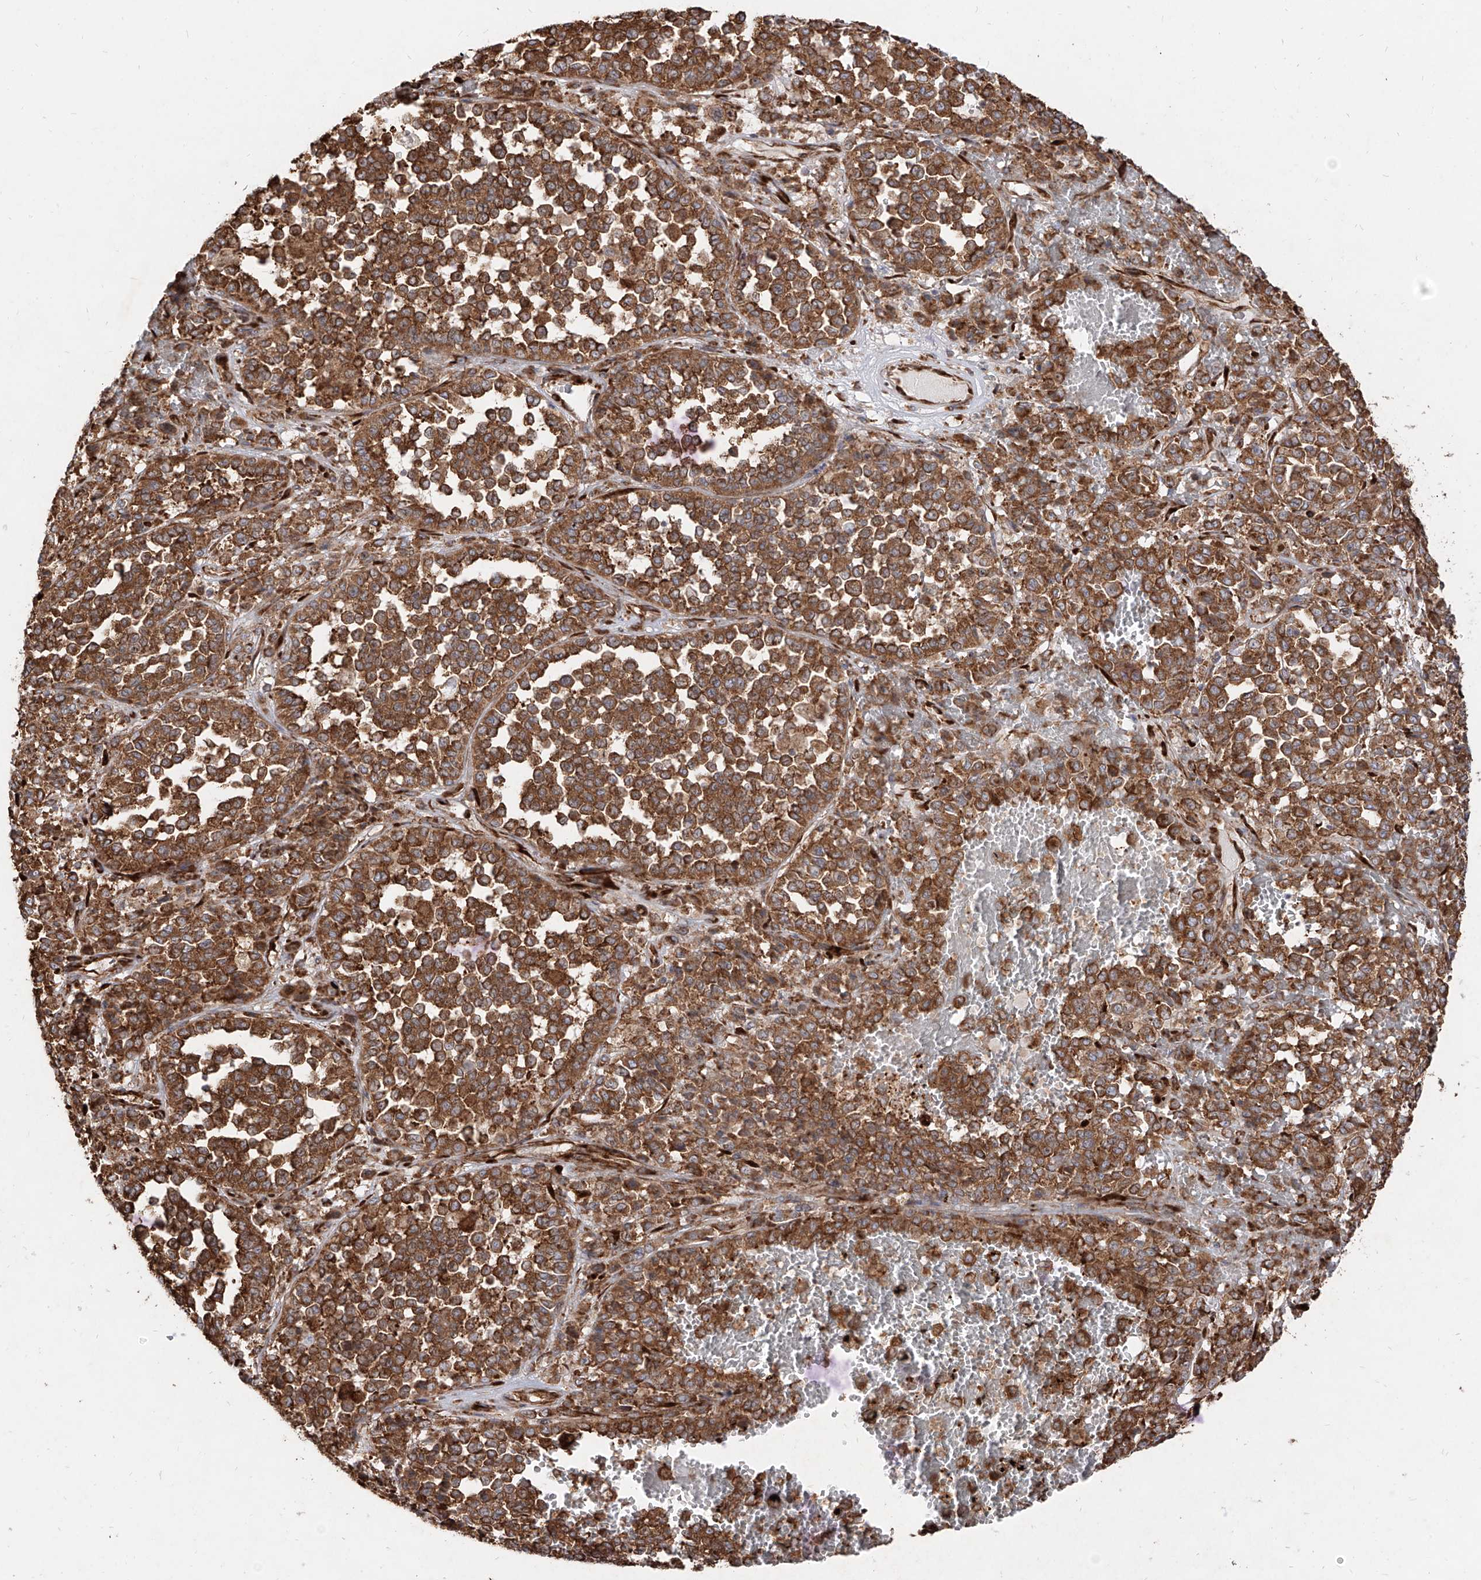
{"staining": {"intensity": "strong", "quantity": ">75%", "location": "cytoplasmic/membranous"}, "tissue": "melanoma", "cell_type": "Tumor cells", "image_type": "cancer", "snomed": [{"axis": "morphology", "description": "Malignant melanoma, Metastatic site"}, {"axis": "topography", "description": "Pancreas"}], "caption": "Melanoma stained with a protein marker displays strong staining in tumor cells.", "gene": "RPS25", "patient": {"sex": "female", "age": 30}}